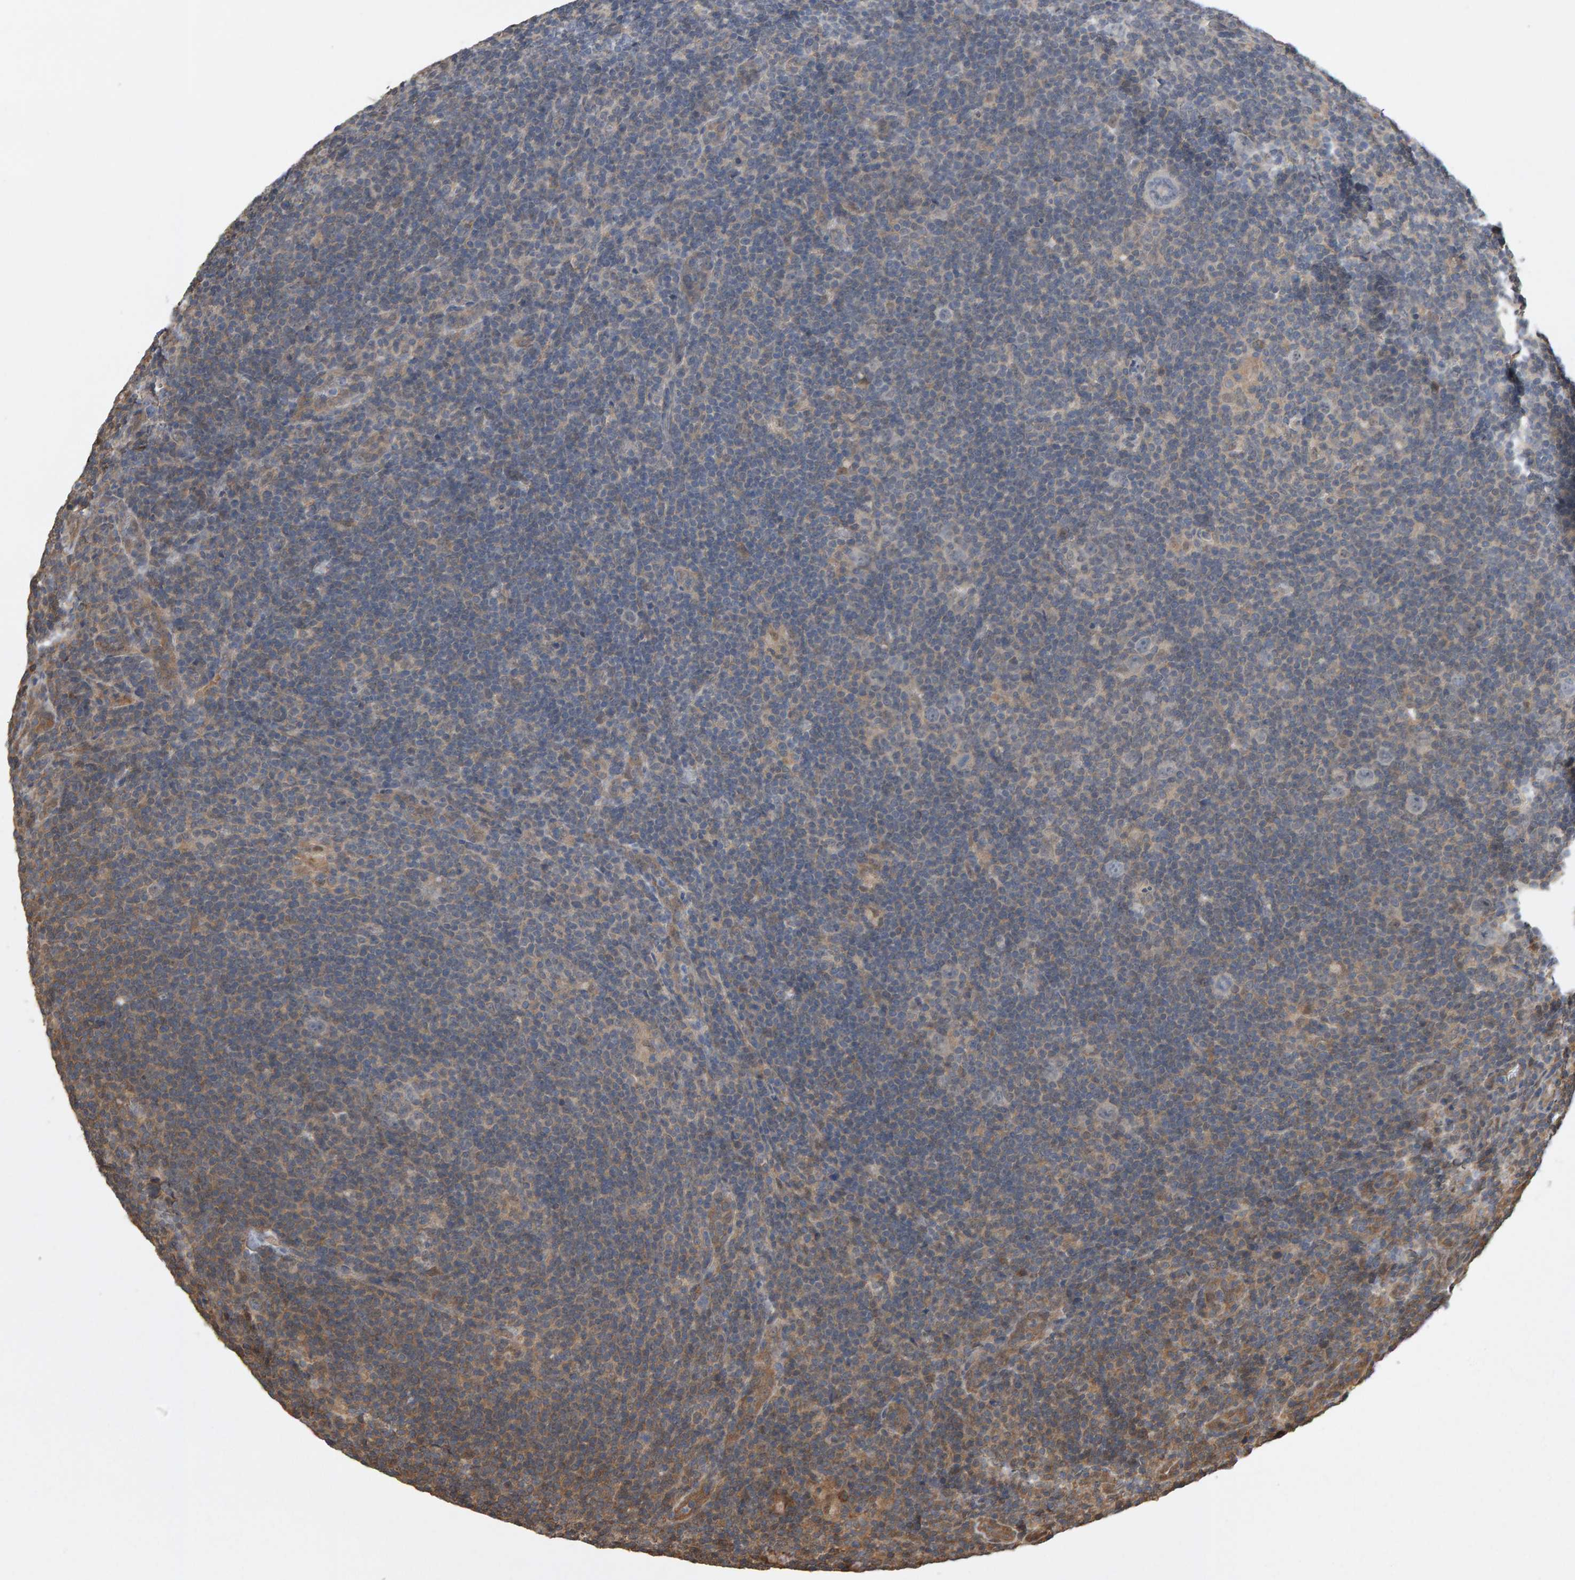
{"staining": {"intensity": "negative", "quantity": "none", "location": "none"}, "tissue": "lymphoma", "cell_type": "Tumor cells", "image_type": "cancer", "snomed": [{"axis": "morphology", "description": "Hodgkin's disease, NOS"}, {"axis": "topography", "description": "Lymph node"}], "caption": "DAB immunohistochemical staining of human lymphoma displays no significant staining in tumor cells.", "gene": "COASY", "patient": {"sex": "female", "age": 57}}